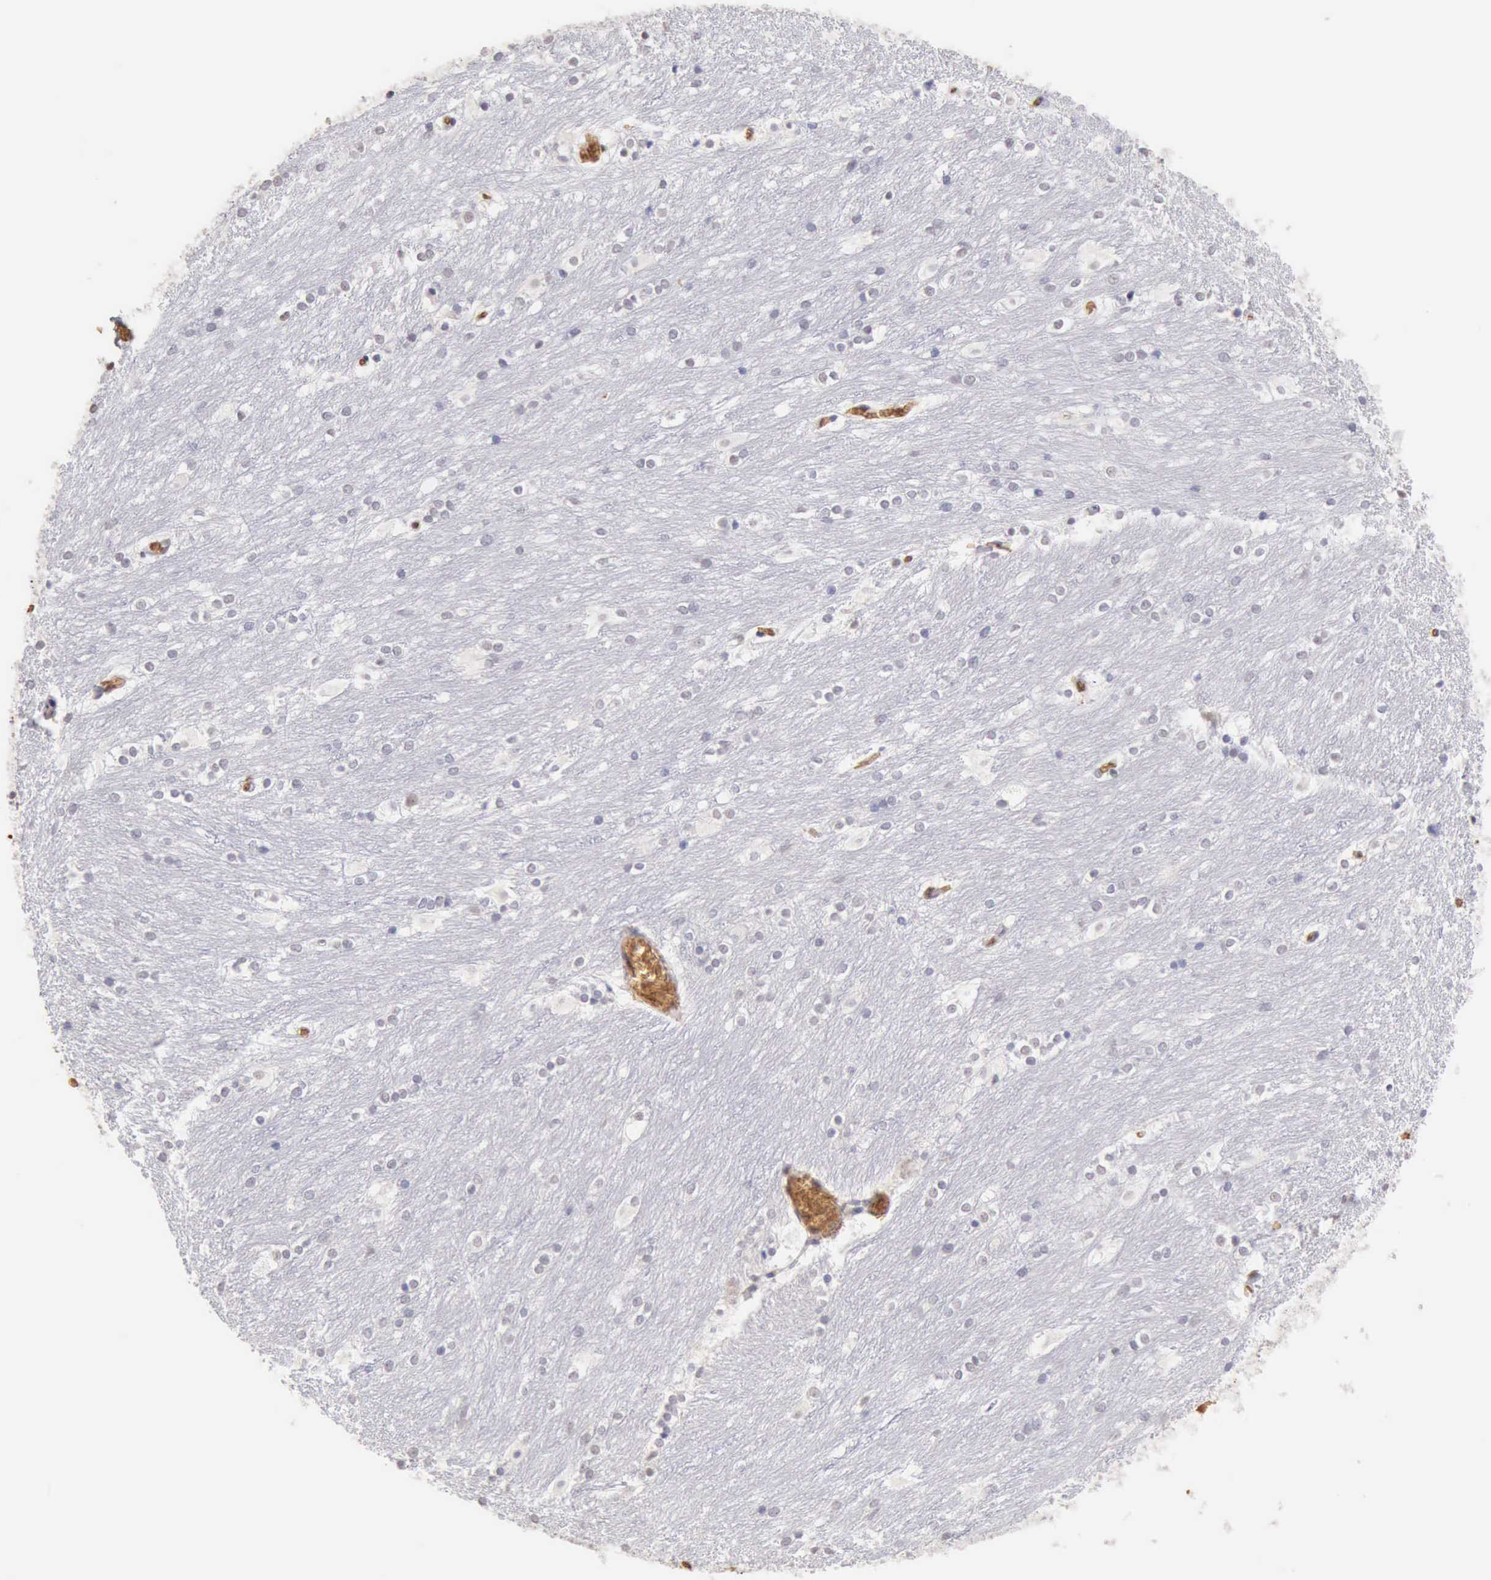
{"staining": {"intensity": "negative", "quantity": "none", "location": "none"}, "tissue": "caudate", "cell_type": "Glial cells", "image_type": "normal", "snomed": [{"axis": "morphology", "description": "Normal tissue, NOS"}, {"axis": "topography", "description": "Lateral ventricle wall"}], "caption": "A micrograph of human caudate is negative for staining in glial cells.", "gene": "CFI", "patient": {"sex": "female", "age": 19}}